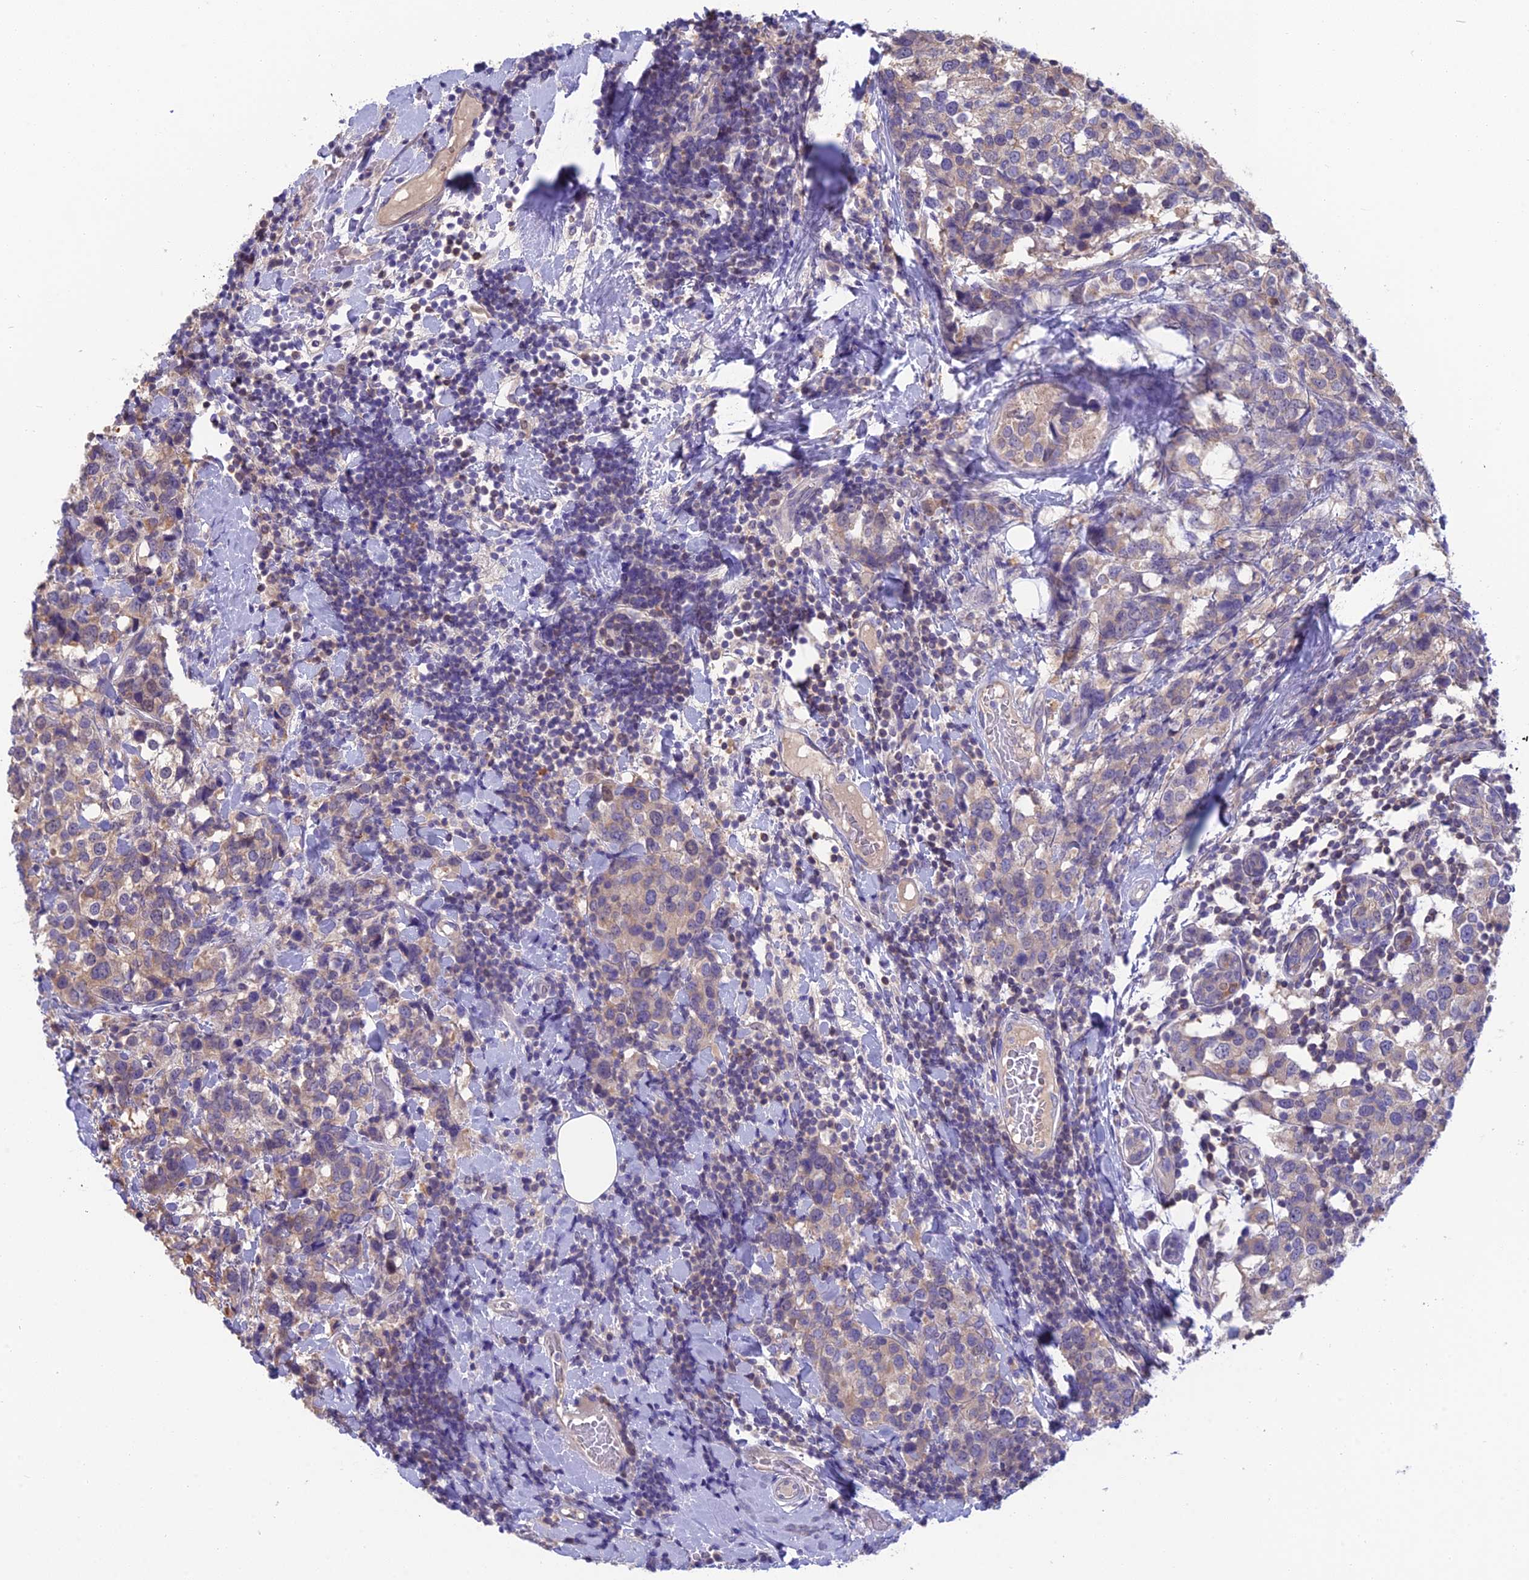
{"staining": {"intensity": "weak", "quantity": "25%-75%", "location": "cytoplasmic/membranous"}, "tissue": "breast cancer", "cell_type": "Tumor cells", "image_type": "cancer", "snomed": [{"axis": "morphology", "description": "Lobular carcinoma"}, {"axis": "topography", "description": "Breast"}], "caption": "Breast cancer stained with a brown dye reveals weak cytoplasmic/membranous positive staining in approximately 25%-75% of tumor cells.", "gene": "SNAP91", "patient": {"sex": "female", "age": 59}}